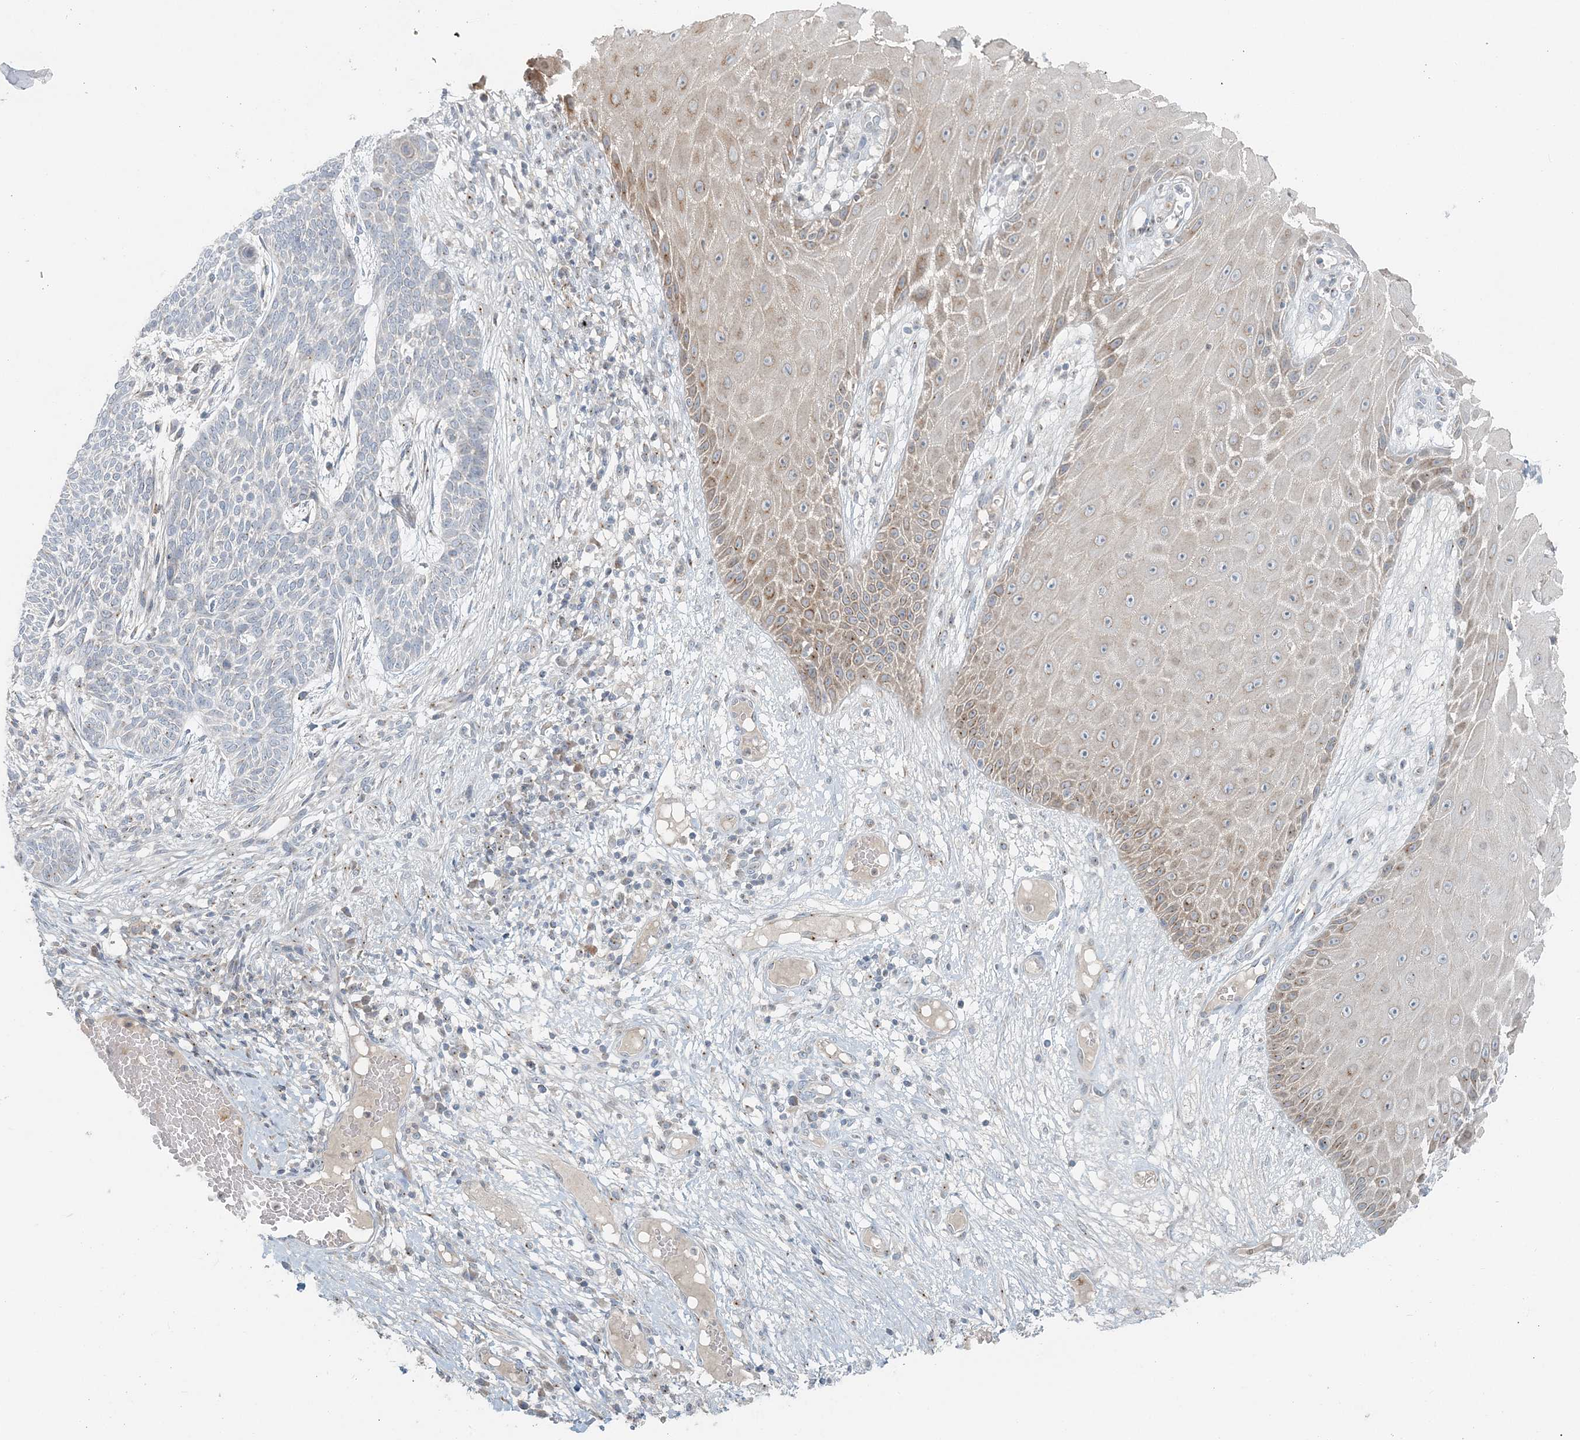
{"staining": {"intensity": "negative", "quantity": "none", "location": "none"}, "tissue": "skin cancer", "cell_type": "Tumor cells", "image_type": "cancer", "snomed": [{"axis": "morphology", "description": "Normal tissue, NOS"}, {"axis": "morphology", "description": "Basal cell carcinoma"}, {"axis": "topography", "description": "Skin"}], "caption": "DAB immunohistochemical staining of human skin basal cell carcinoma exhibits no significant positivity in tumor cells.", "gene": "NAA11", "patient": {"sex": "male", "age": 64}}